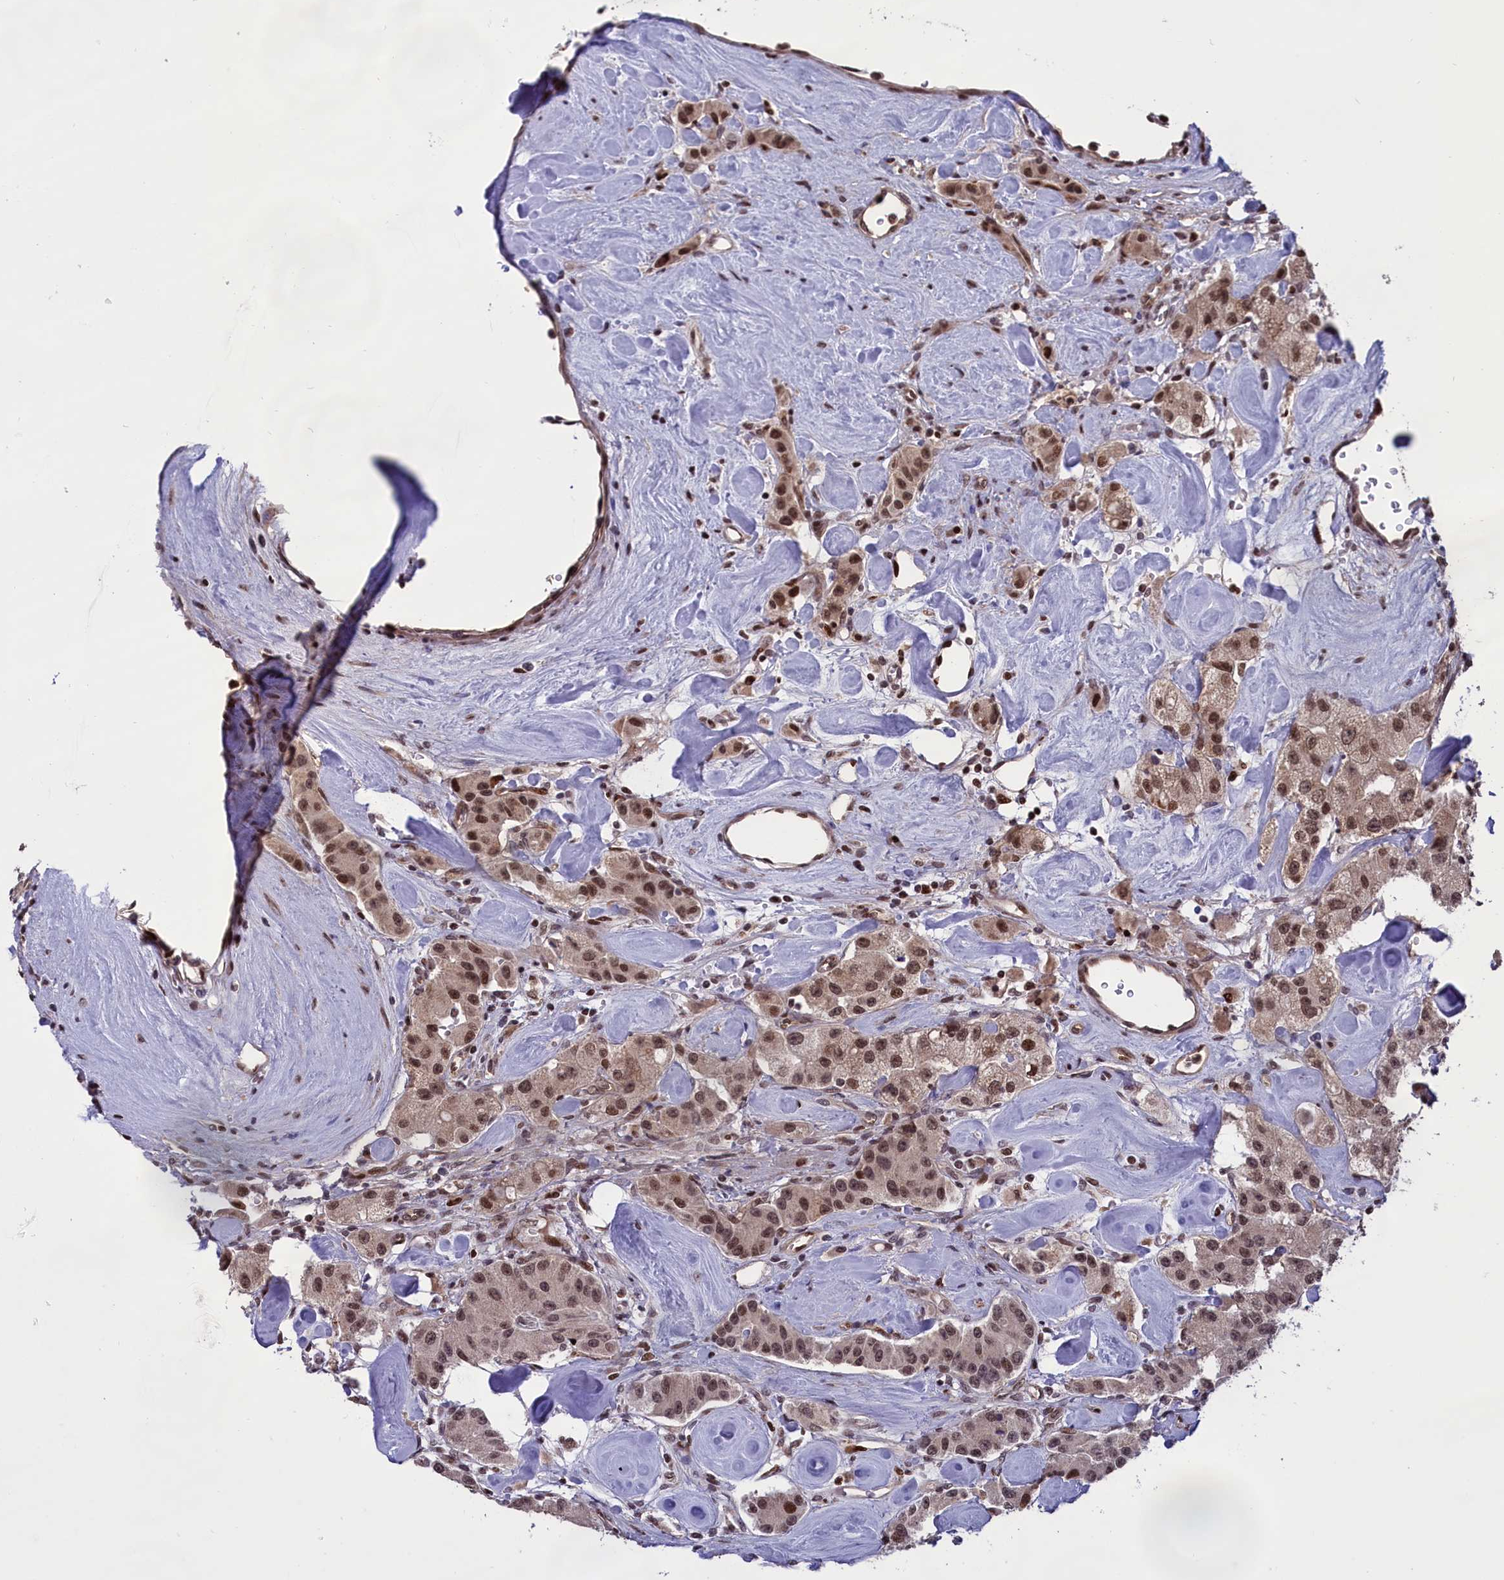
{"staining": {"intensity": "moderate", "quantity": ">75%", "location": "nuclear"}, "tissue": "carcinoid", "cell_type": "Tumor cells", "image_type": "cancer", "snomed": [{"axis": "morphology", "description": "Carcinoid, malignant, NOS"}, {"axis": "topography", "description": "Pancreas"}], "caption": "A brown stain labels moderate nuclear positivity of a protein in malignant carcinoid tumor cells.", "gene": "RELB", "patient": {"sex": "male", "age": 41}}